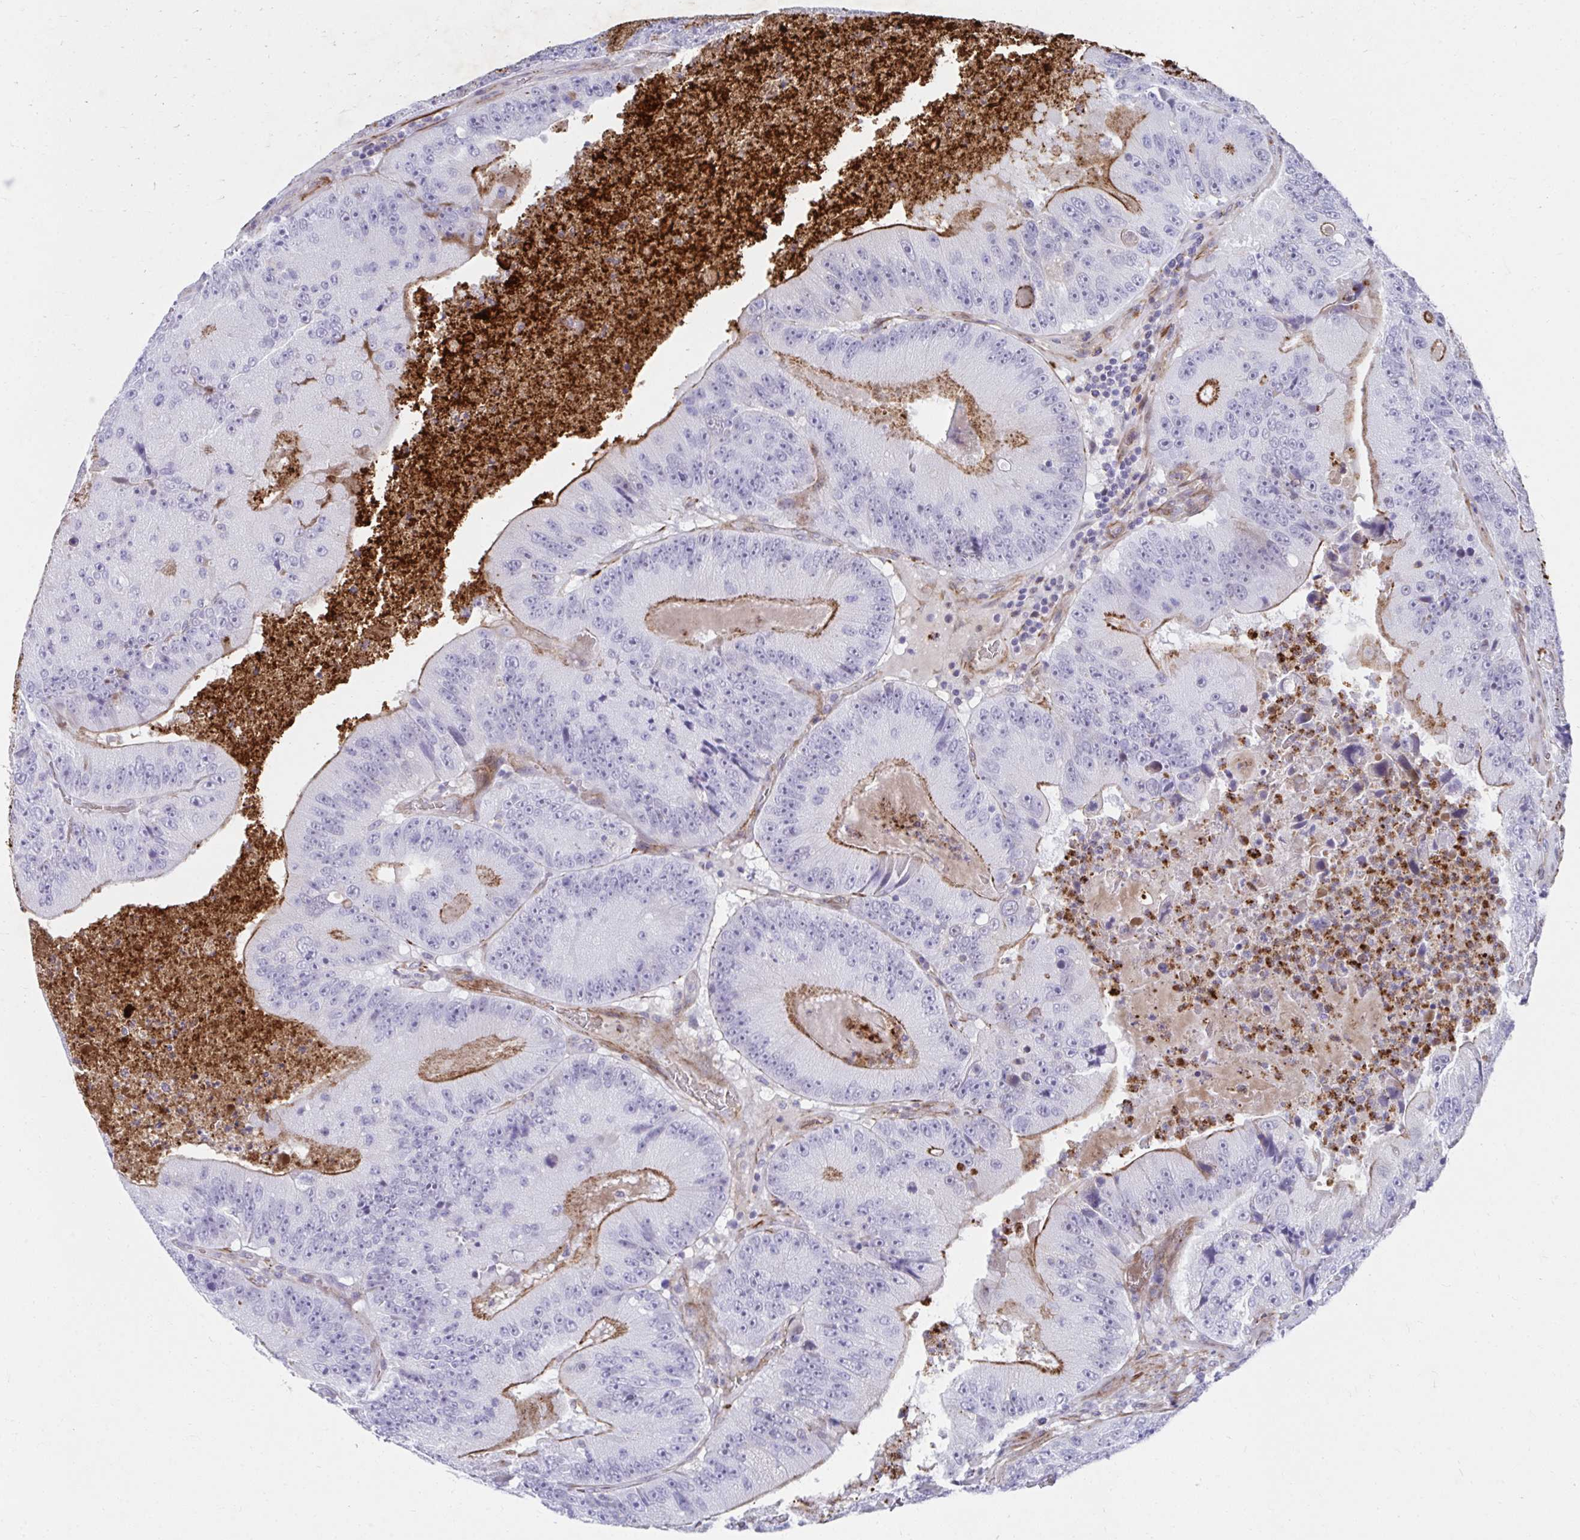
{"staining": {"intensity": "moderate", "quantity": "25%-75%", "location": "cytoplasmic/membranous"}, "tissue": "colorectal cancer", "cell_type": "Tumor cells", "image_type": "cancer", "snomed": [{"axis": "morphology", "description": "Adenocarcinoma, NOS"}, {"axis": "topography", "description": "Colon"}], "caption": "Colorectal cancer tissue displays moderate cytoplasmic/membranous positivity in approximately 25%-75% of tumor cells (brown staining indicates protein expression, while blue staining denotes nuclei).", "gene": "CSTB", "patient": {"sex": "female", "age": 86}}